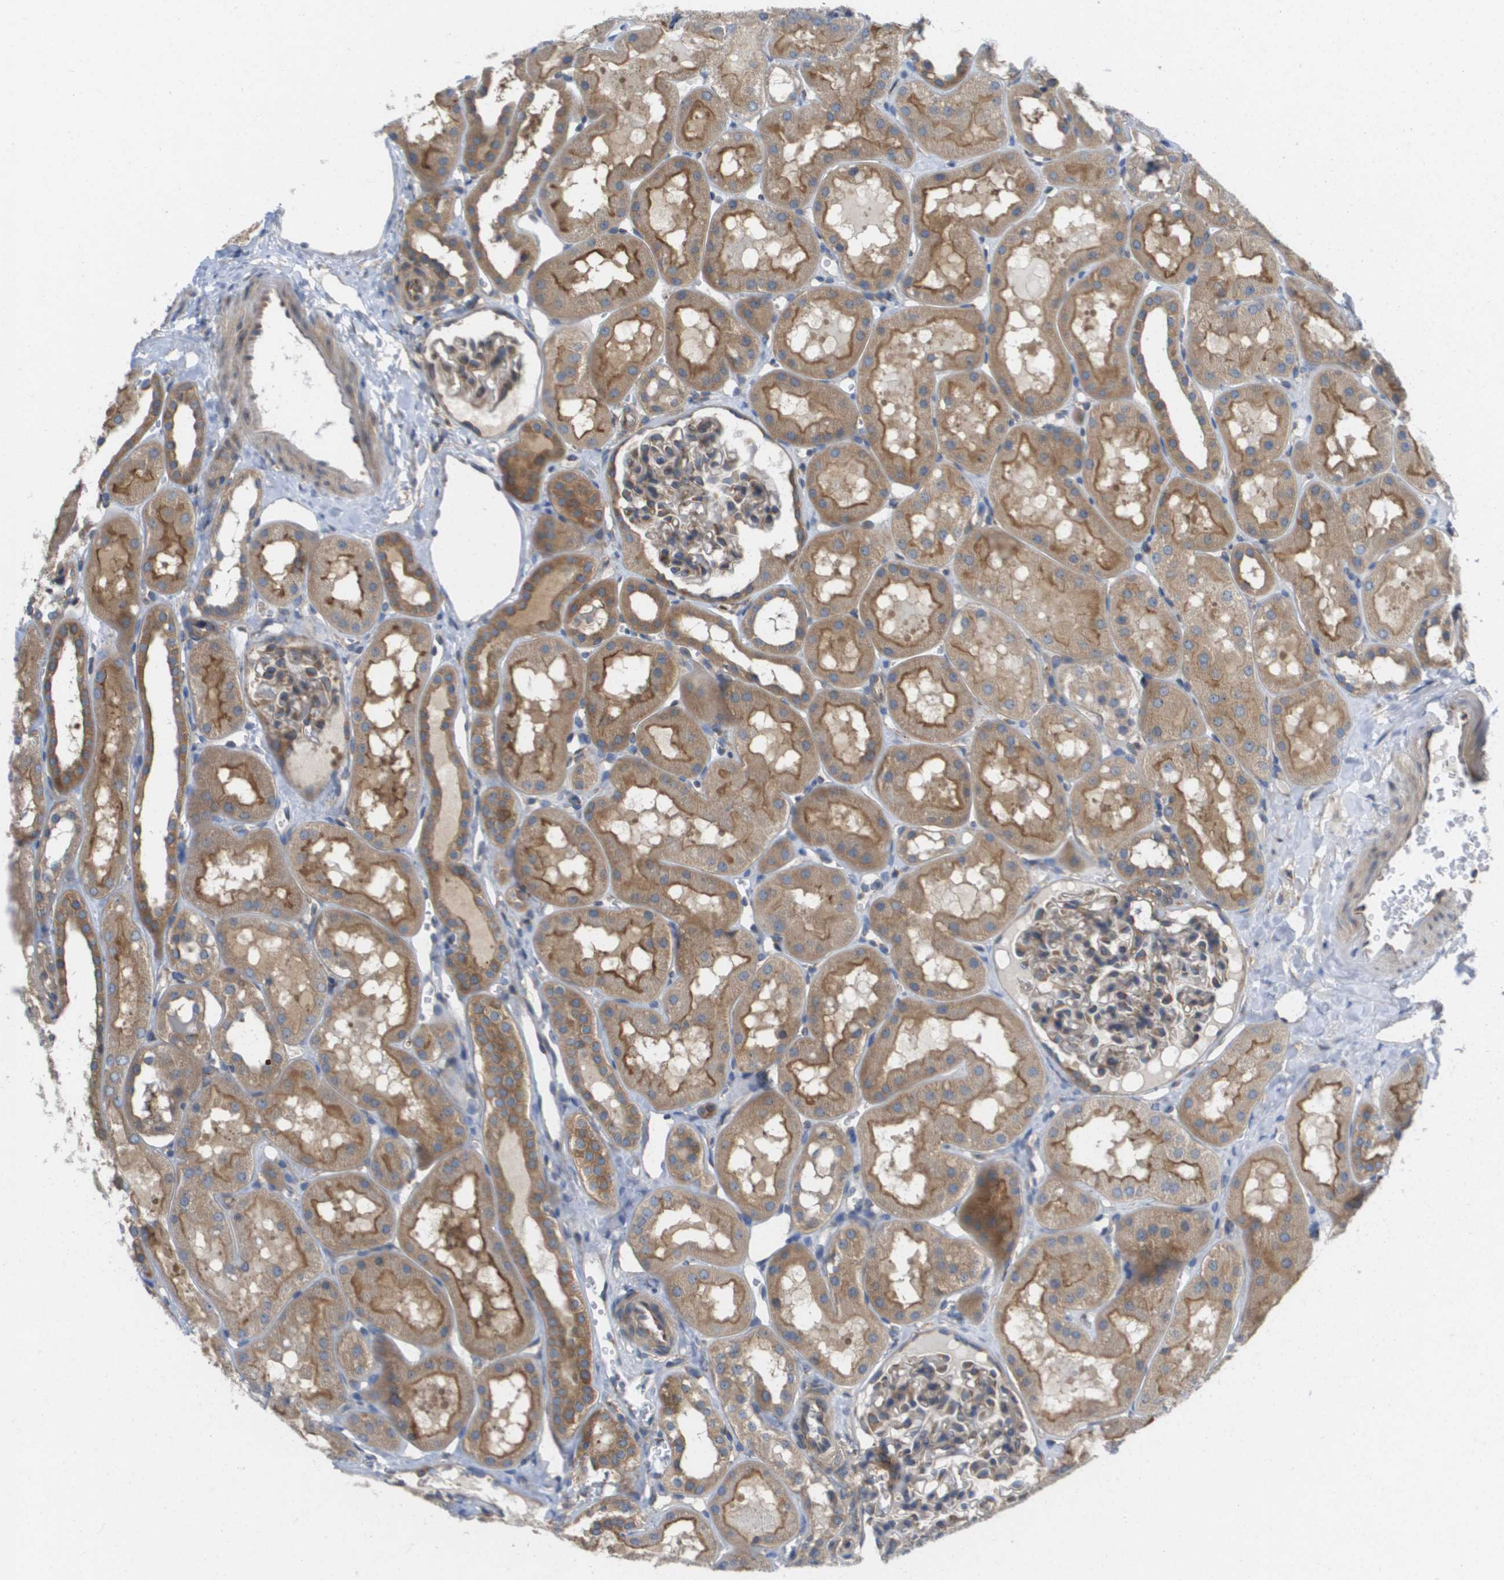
{"staining": {"intensity": "weak", "quantity": "25%-75%", "location": "cytoplasmic/membranous"}, "tissue": "kidney", "cell_type": "Cells in glomeruli", "image_type": "normal", "snomed": [{"axis": "morphology", "description": "Normal tissue, NOS"}, {"axis": "topography", "description": "Kidney"}, {"axis": "topography", "description": "Urinary bladder"}], "caption": "A histopathology image of kidney stained for a protein shows weak cytoplasmic/membranous brown staining in cells in glomeruli.", "gene": "EIF4G2", "patient": {"sex": "male", "age": 16}}